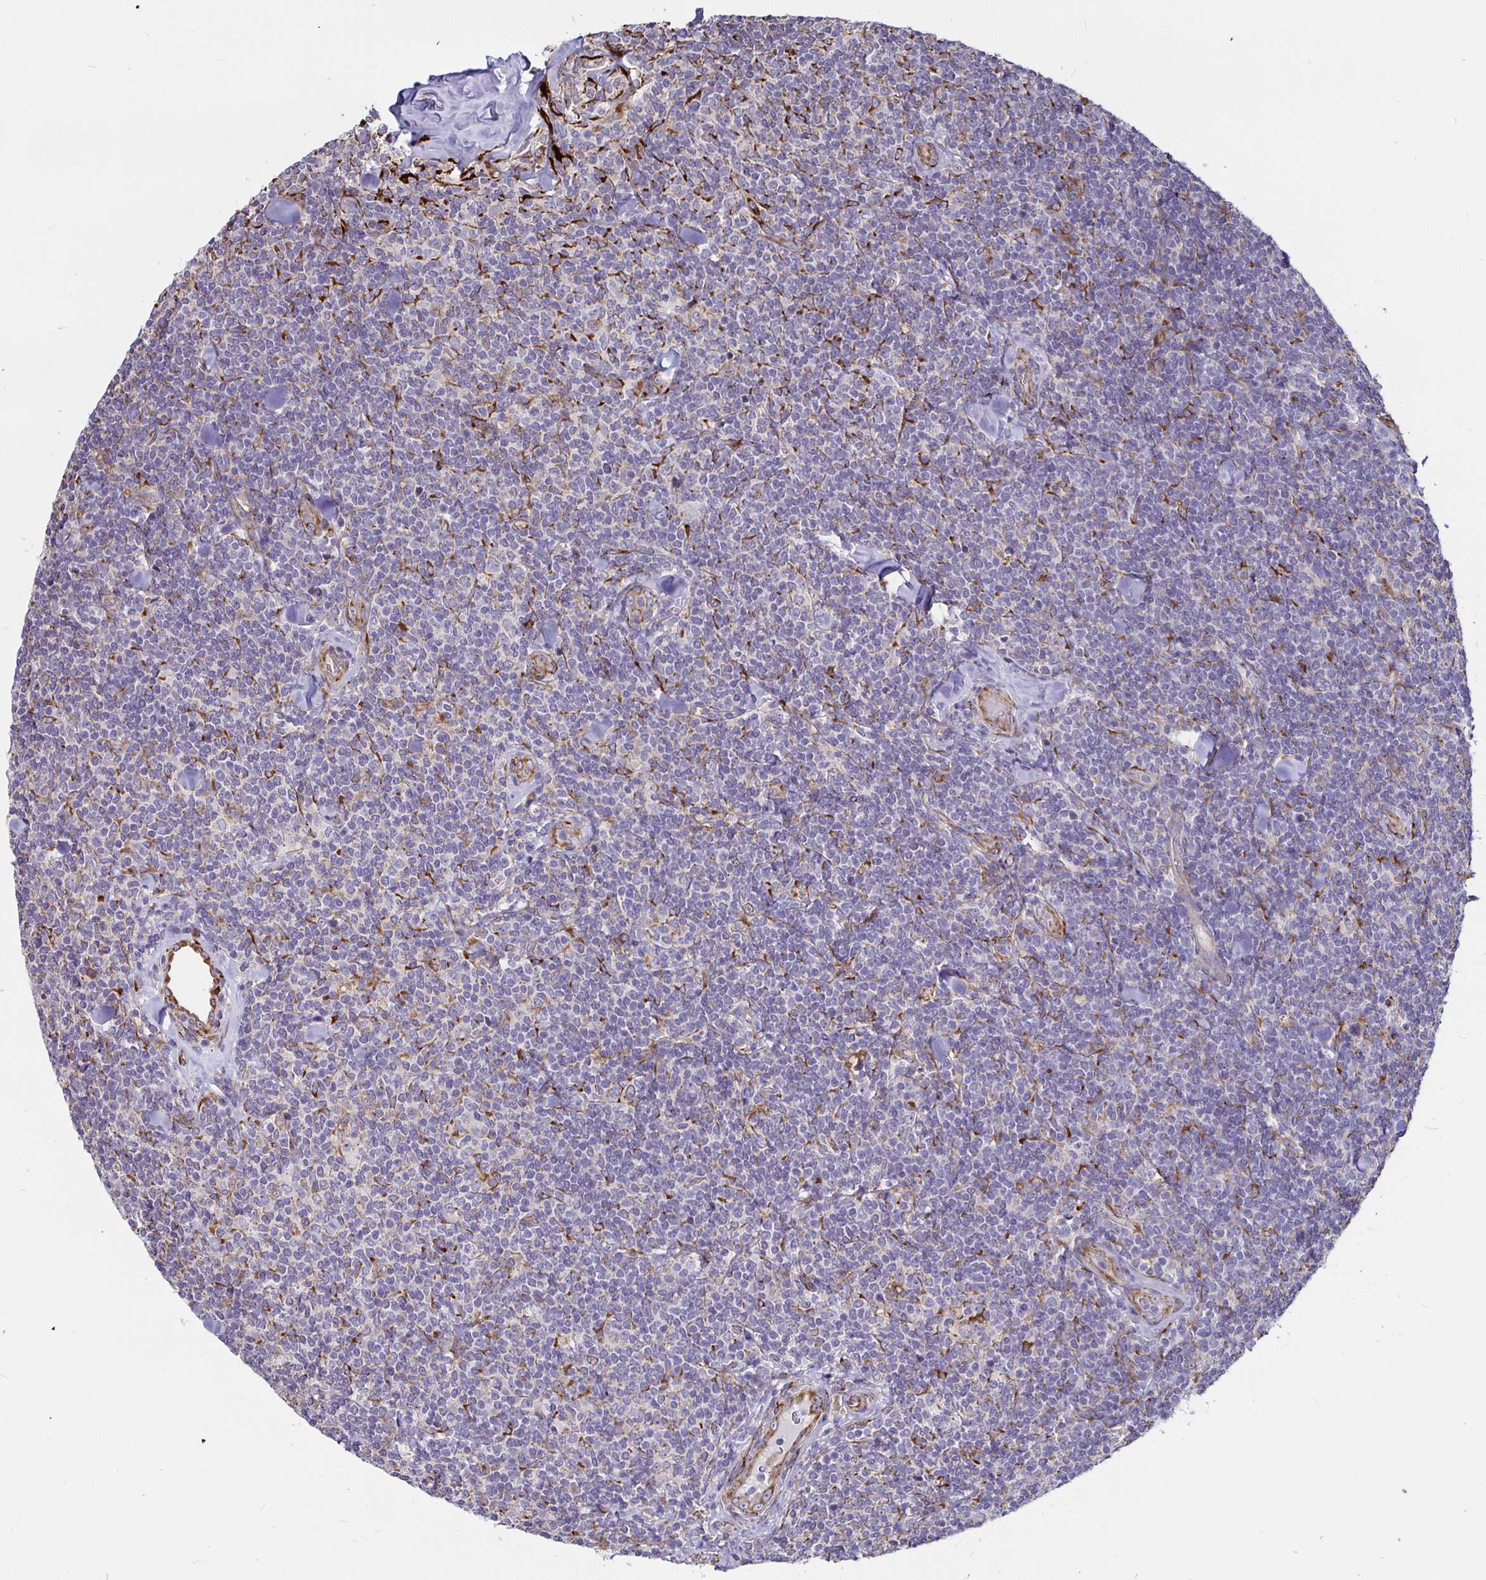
{"staining": {"intensity": "negative", "quantity": "none", "location": "none"}, "tissue": "lymphoma", "cell_type": "Tumor cells", "image_type": "cancer", "snomed": [{"axis": "morphology", "description": "Malignant lymphoma, non-Hodgkin's type, Low grade"}, {"axis": "topography", "description": "Lymph node"}], "caption": "Image shows no protein positivity in tumor cells of malignant lymphoma, non-Hodgkin's type (low-grade) tissue. (Stains: DAB (3,3'-diaminobenzidine) IHC with hematoxylin counter stain, Microscopy: brightfield microscopy at high magnification).", "gene": "P4HA2", "patient": {"sex": "female", "age": 56}}